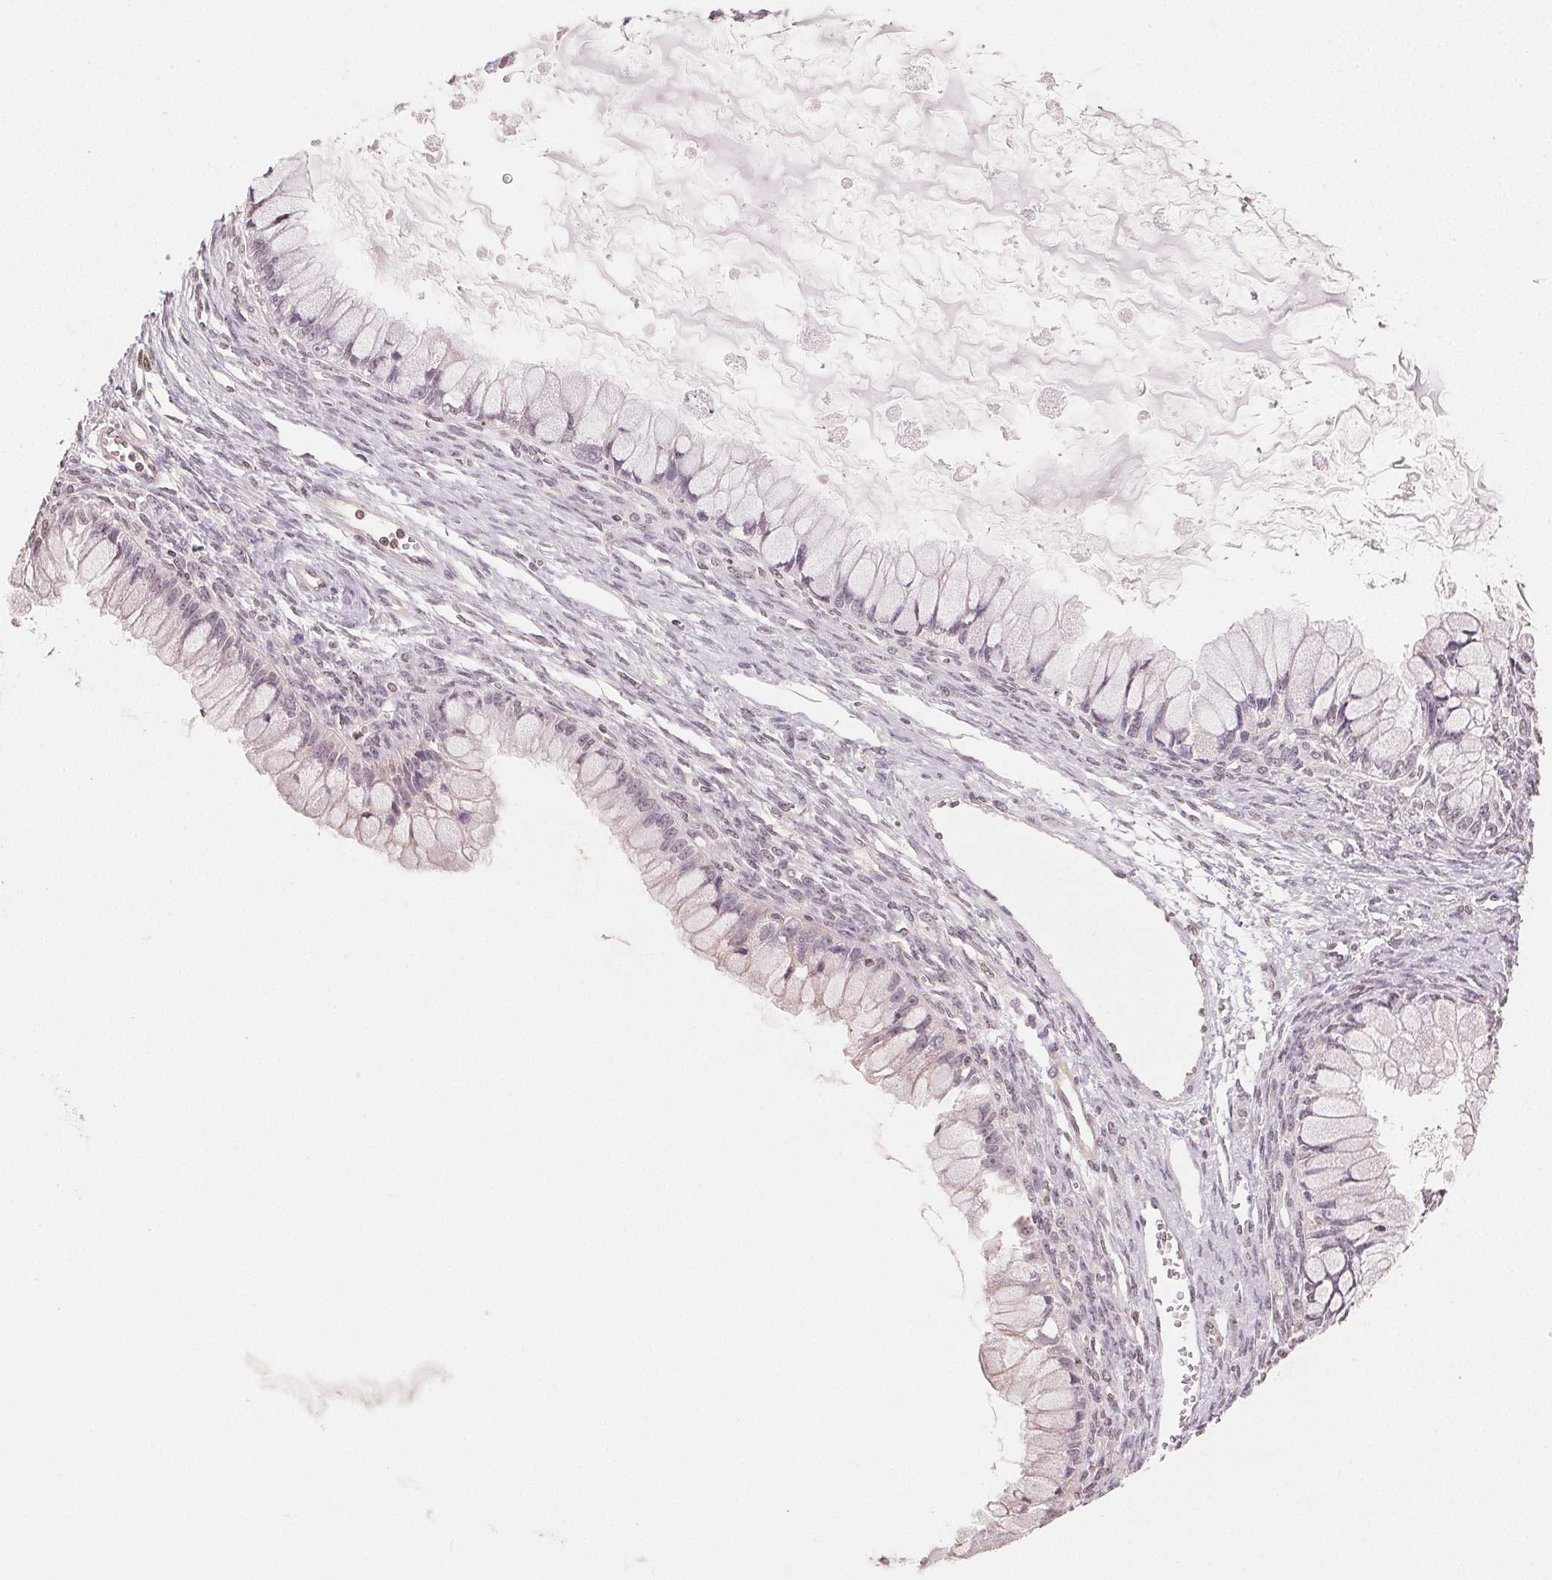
{"staining": {"intensity": "negative", "quantity": "none", "location": "none"}, "tissue": "ovarian cancer", "cell_type": "Tumor cells", "image_type": "cancer", "snomed": [{"axis": "morphology", "description": "Cystadenocarcinoma, mucinous, NOS"}, {"axis": "topography", "description": "Ovary"}], "caption": "Mucinous cystadenocarcinoma (ovarian) was stained to show a protein in brown. There is no significant positivity in tumor cells.", "gene": "TBP", "patient": {"sex": "female", "age": 34}}